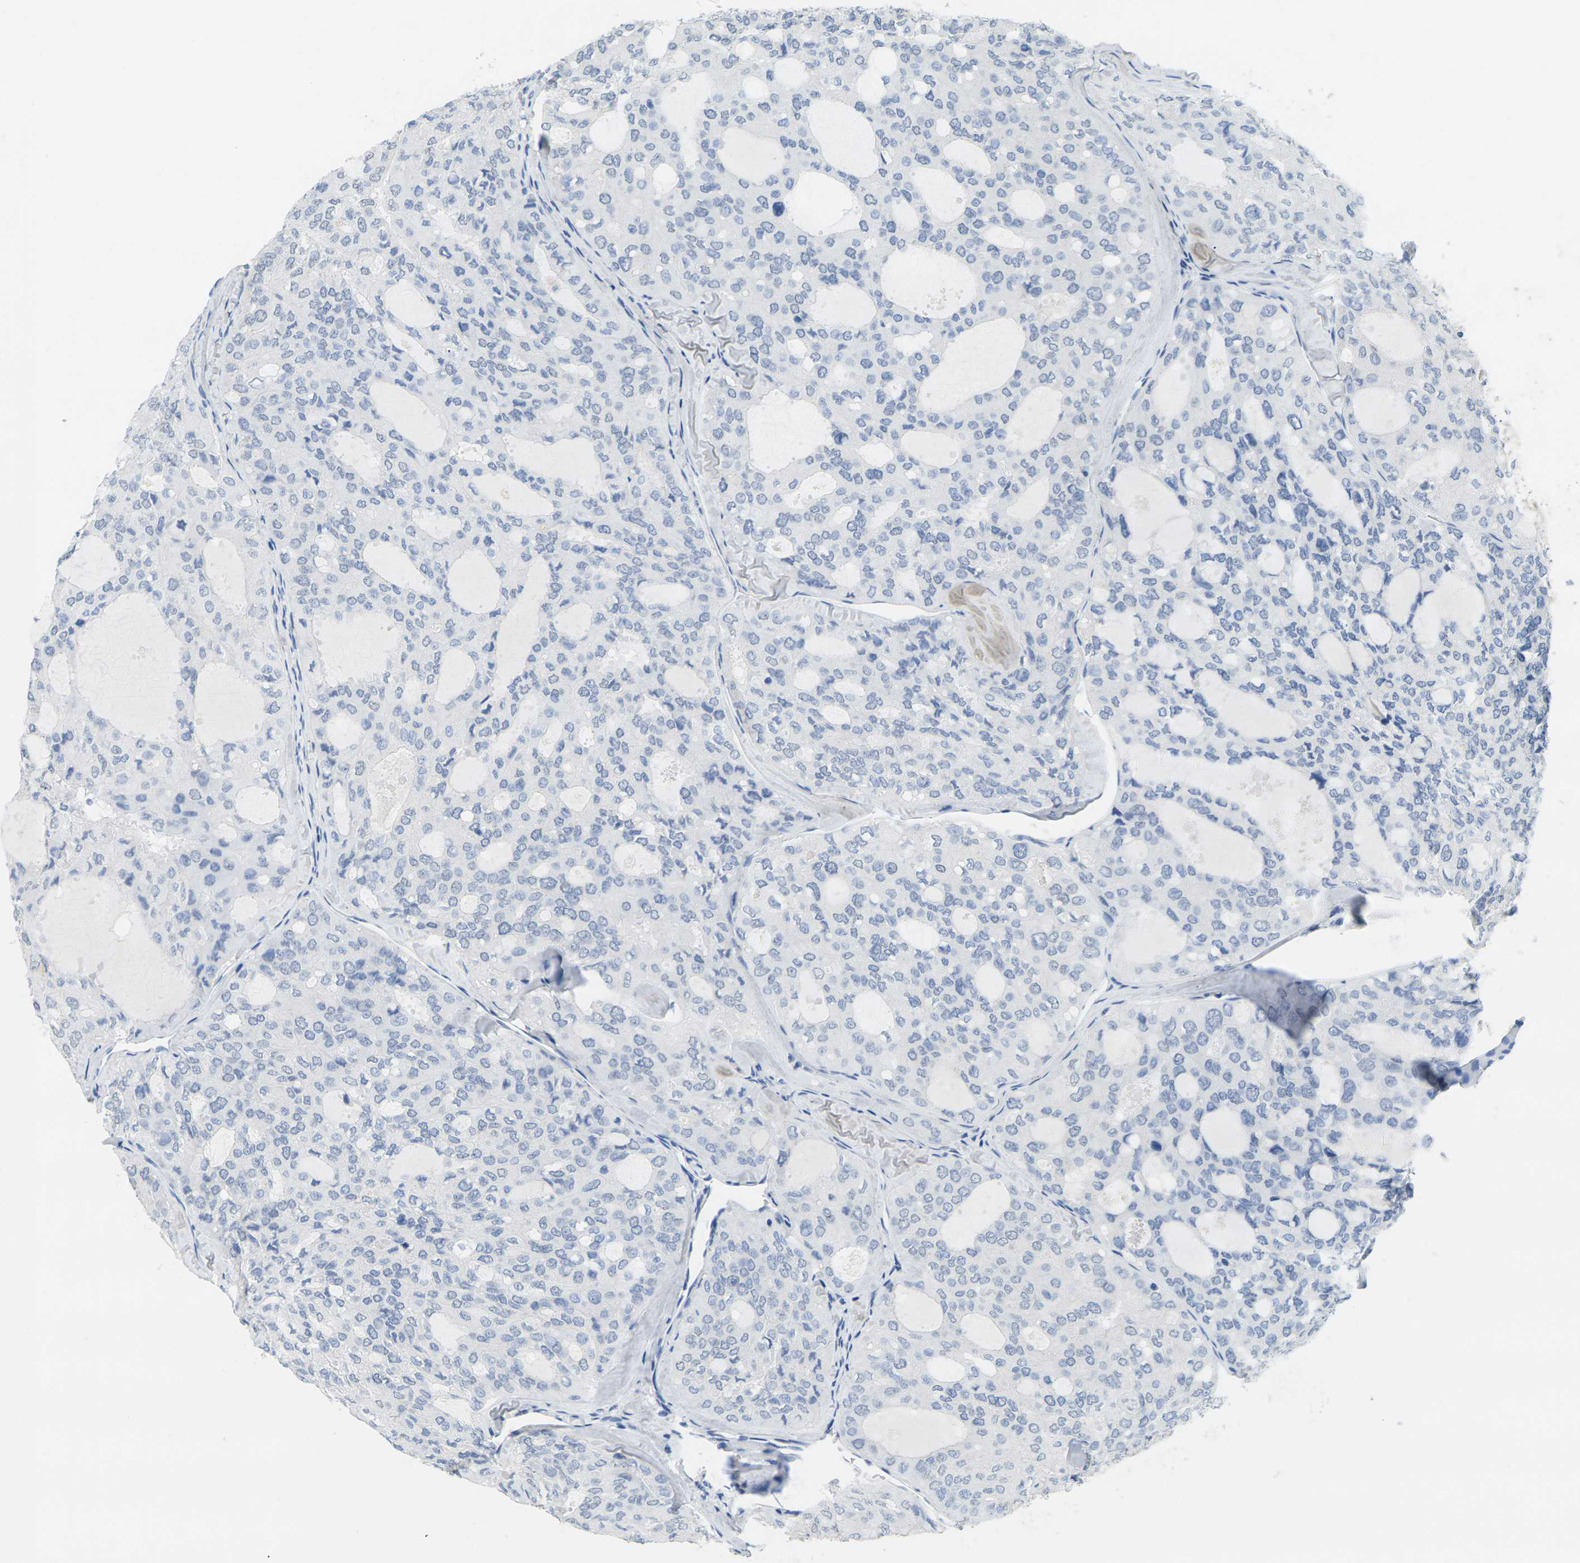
{"staining": {"intensity": "negative", "quantity": "none", "location": "none"}, "tissue": "thyroid cancer", "cell_type": "Tumor cells", "image_type": "cancer", "snomed": [{"axis": "morphology", "description": "Follicular adenoma carcinoma, NOS"}, {"axis": "topography", "description": "Thyroid gland"}], "caption": "Immunohistochemistry (IHC) of human thyroid cancer demonstrates no positivity in tumor cells.", "gene": "CTAG1A", "patient": {"sex": "male", "age": 75}}